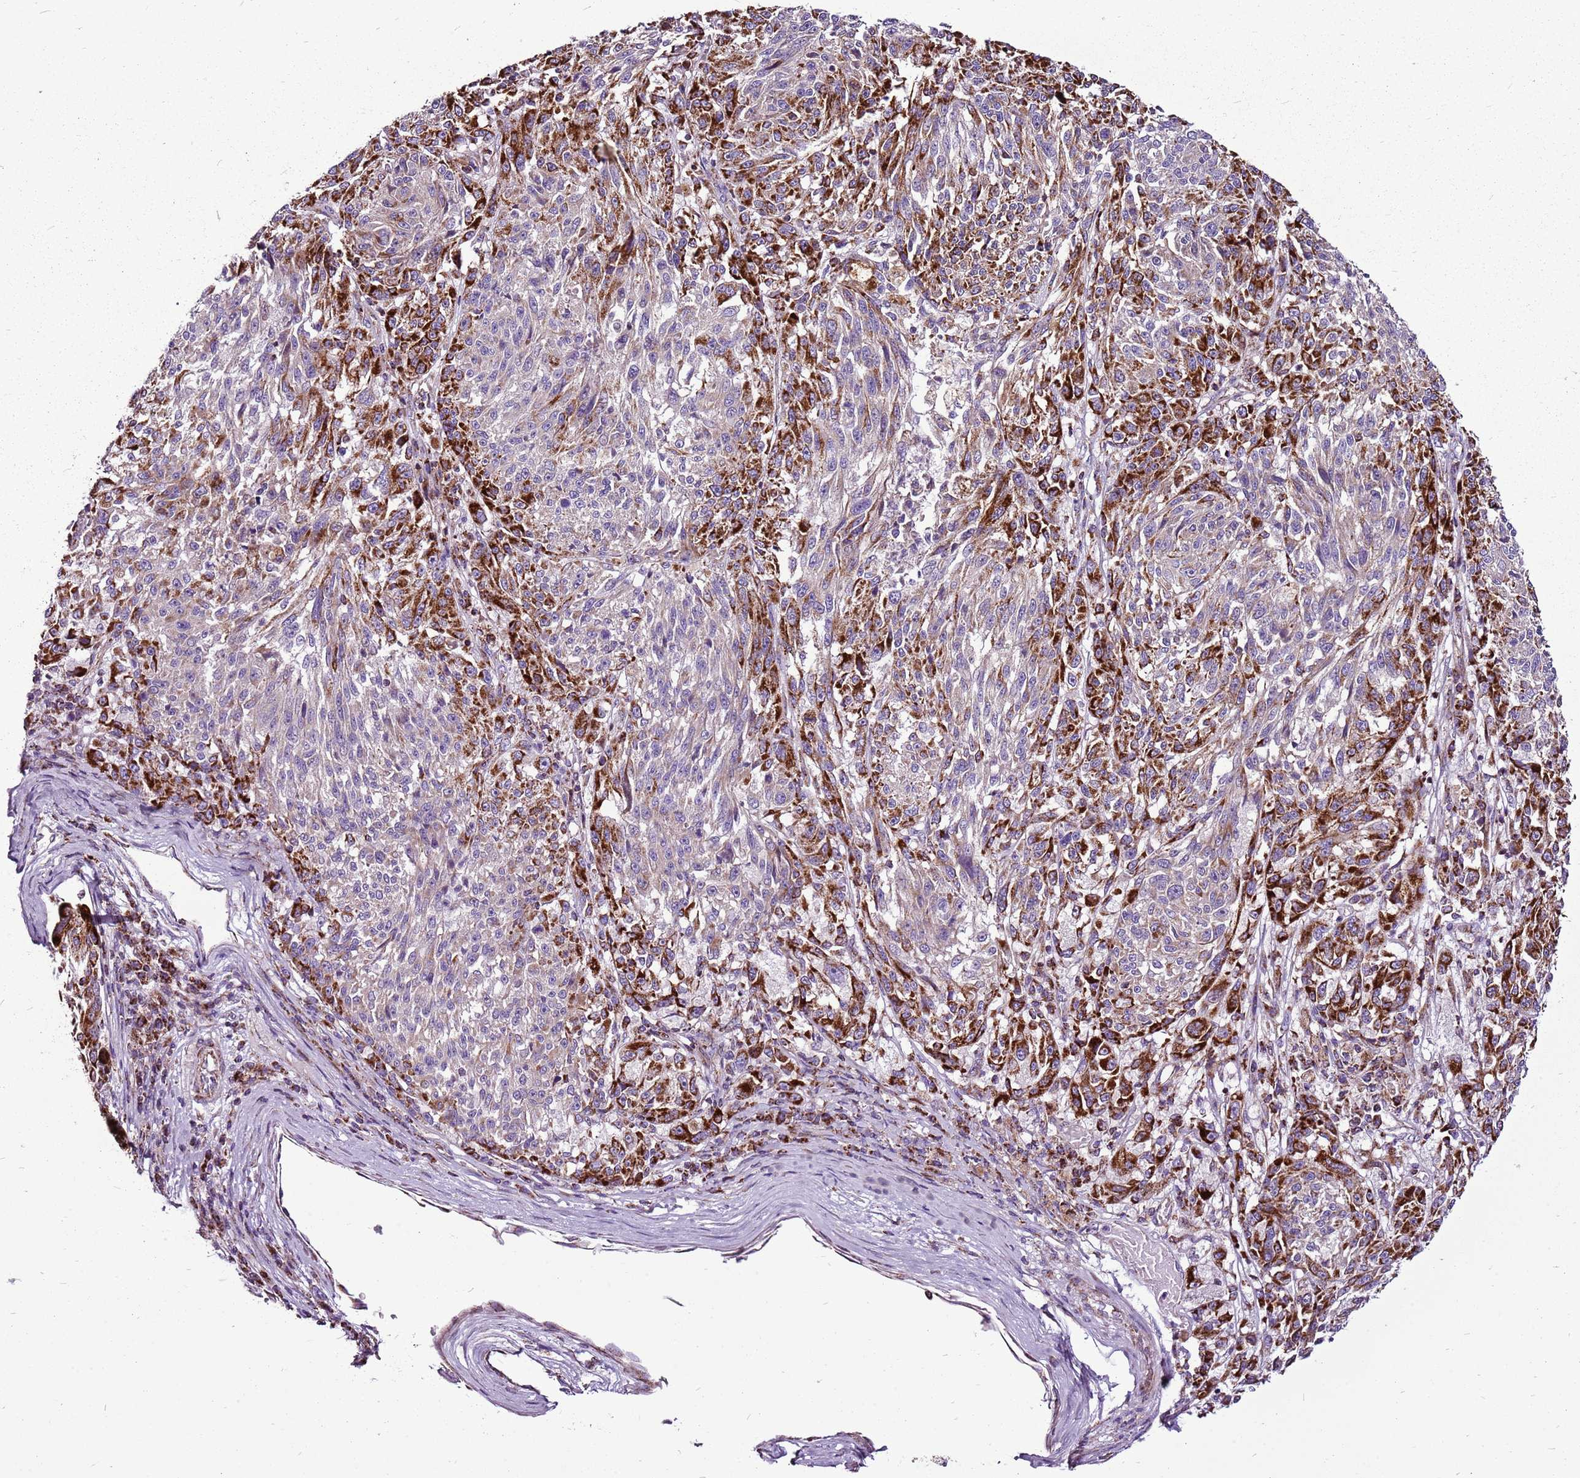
{"staining": {"intensity": "strong", "quantity": "25%-75%", "location": "cytoplasmic/membranous"}, "tissue": "melanoma", "cell_type": "Tumor cells", "image_type": "cancer", "snomed": [{"axis": "morphology", "description": "Malignant melanoma, NOS"}, {"axis": "topography", "description": "Skin"}], "caption": "Strong cytoplasmic/membranous expression for a protein is identified in about 25%-75% of tumor cells of melanoma using IHC.", "gene": "GCDH", "patient": {"sex": "male", "age": 53}}